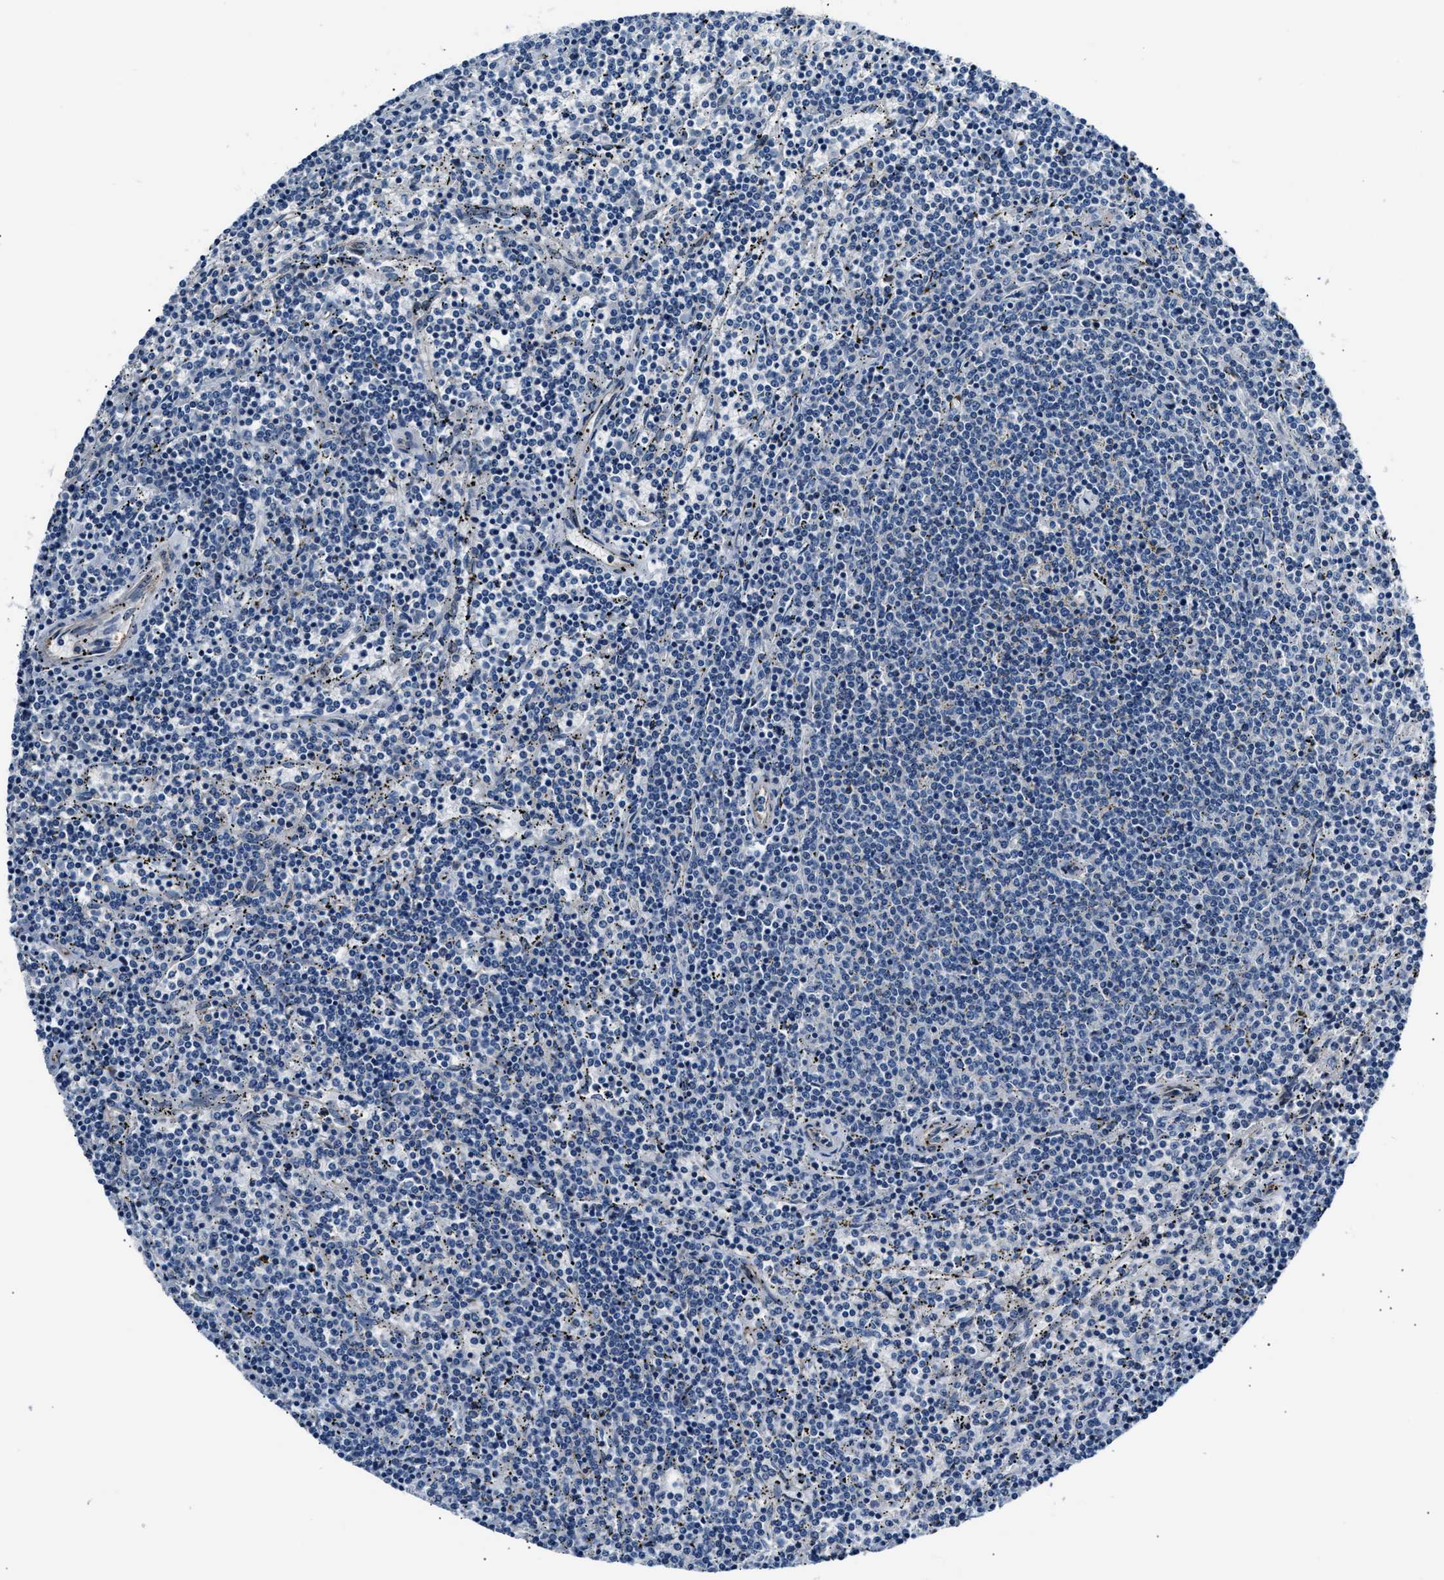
{"staining": {"intensity": "negative", "quantity": "none", "location": "none"}, "tissue": "lymphoma", "cell_type": "Tumor cells", "image_type": "cancer", "snomed": [{"axis": "morphology", "description": "Malignant lymphoma, non-Hodgkin's type, Low grade"}, {"axis": "topography", "description": "Spleen"}], "caption": "Histopathology image shows no protein positivity in tumor cells of low-grade malignant lymphoma, non-Hodgkin's type tissue.", "gene": "MPDZ", "patient": {"sex": "female", "age": 50}}